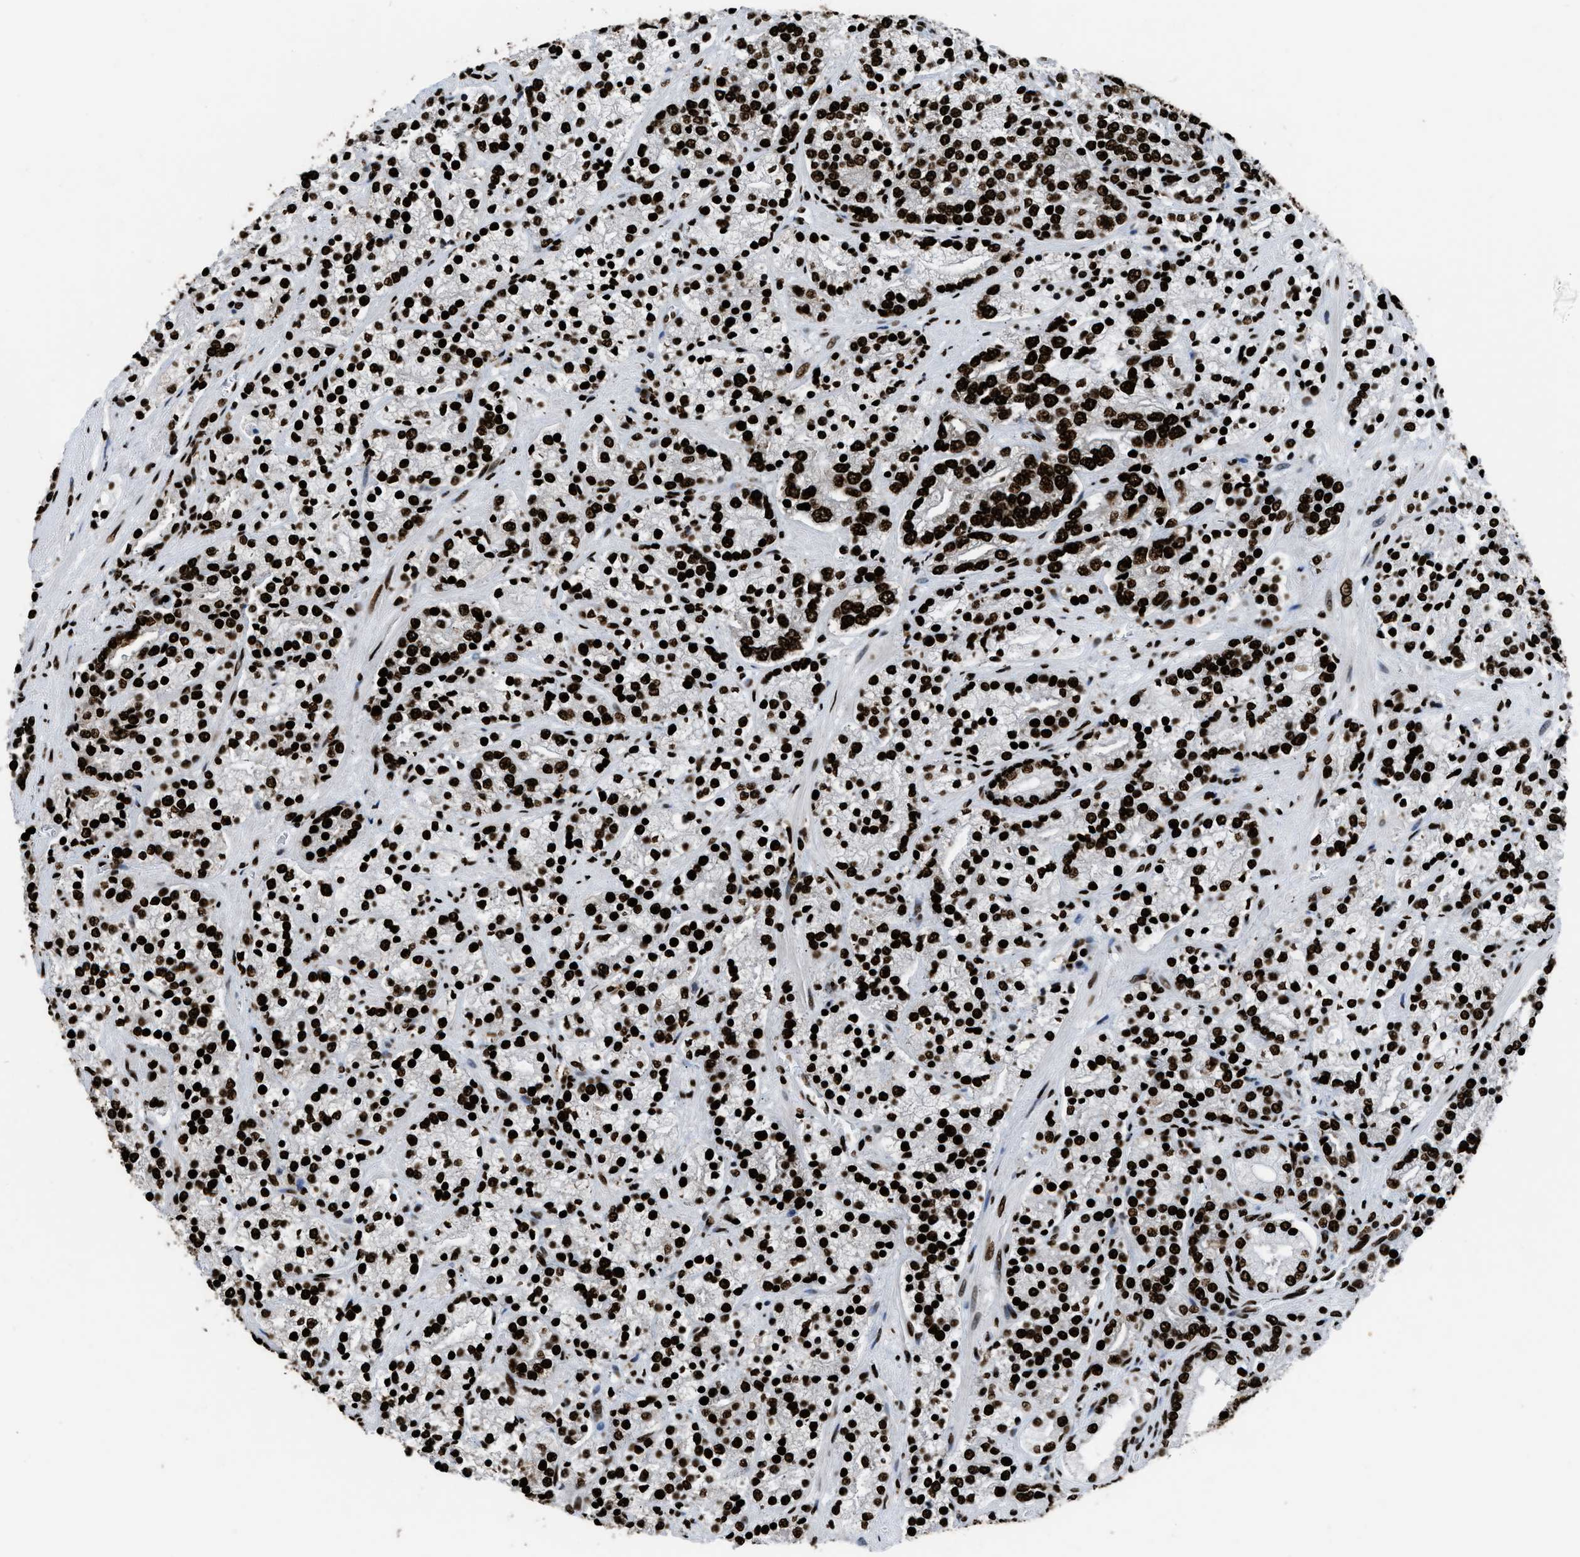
{"staining": {"intensity": "strong", "quantity": ">75%", "location": "nuclear"}, "tissue": "prostate cancer", "cell_type": "Tumor cells", "image_type": "cancer", "snomed": [{"axis": "morphology", "description": "Adenocarcinoma, High grade"}, {"axis": "topography", "description": "Prostate"}], "caption": "High-grade adenocarcinoma (prostate) tissue demonstrates strong nuclear positivity in about >75% of tumor cells, visualized by immunohistochemistry. (DAB (3,3'-diaminobenzidine) = brown stain, brightfield microscopy at high magnification).", "gene": "HNRNPM", "patient": {"sex": "male", "age": 71}}